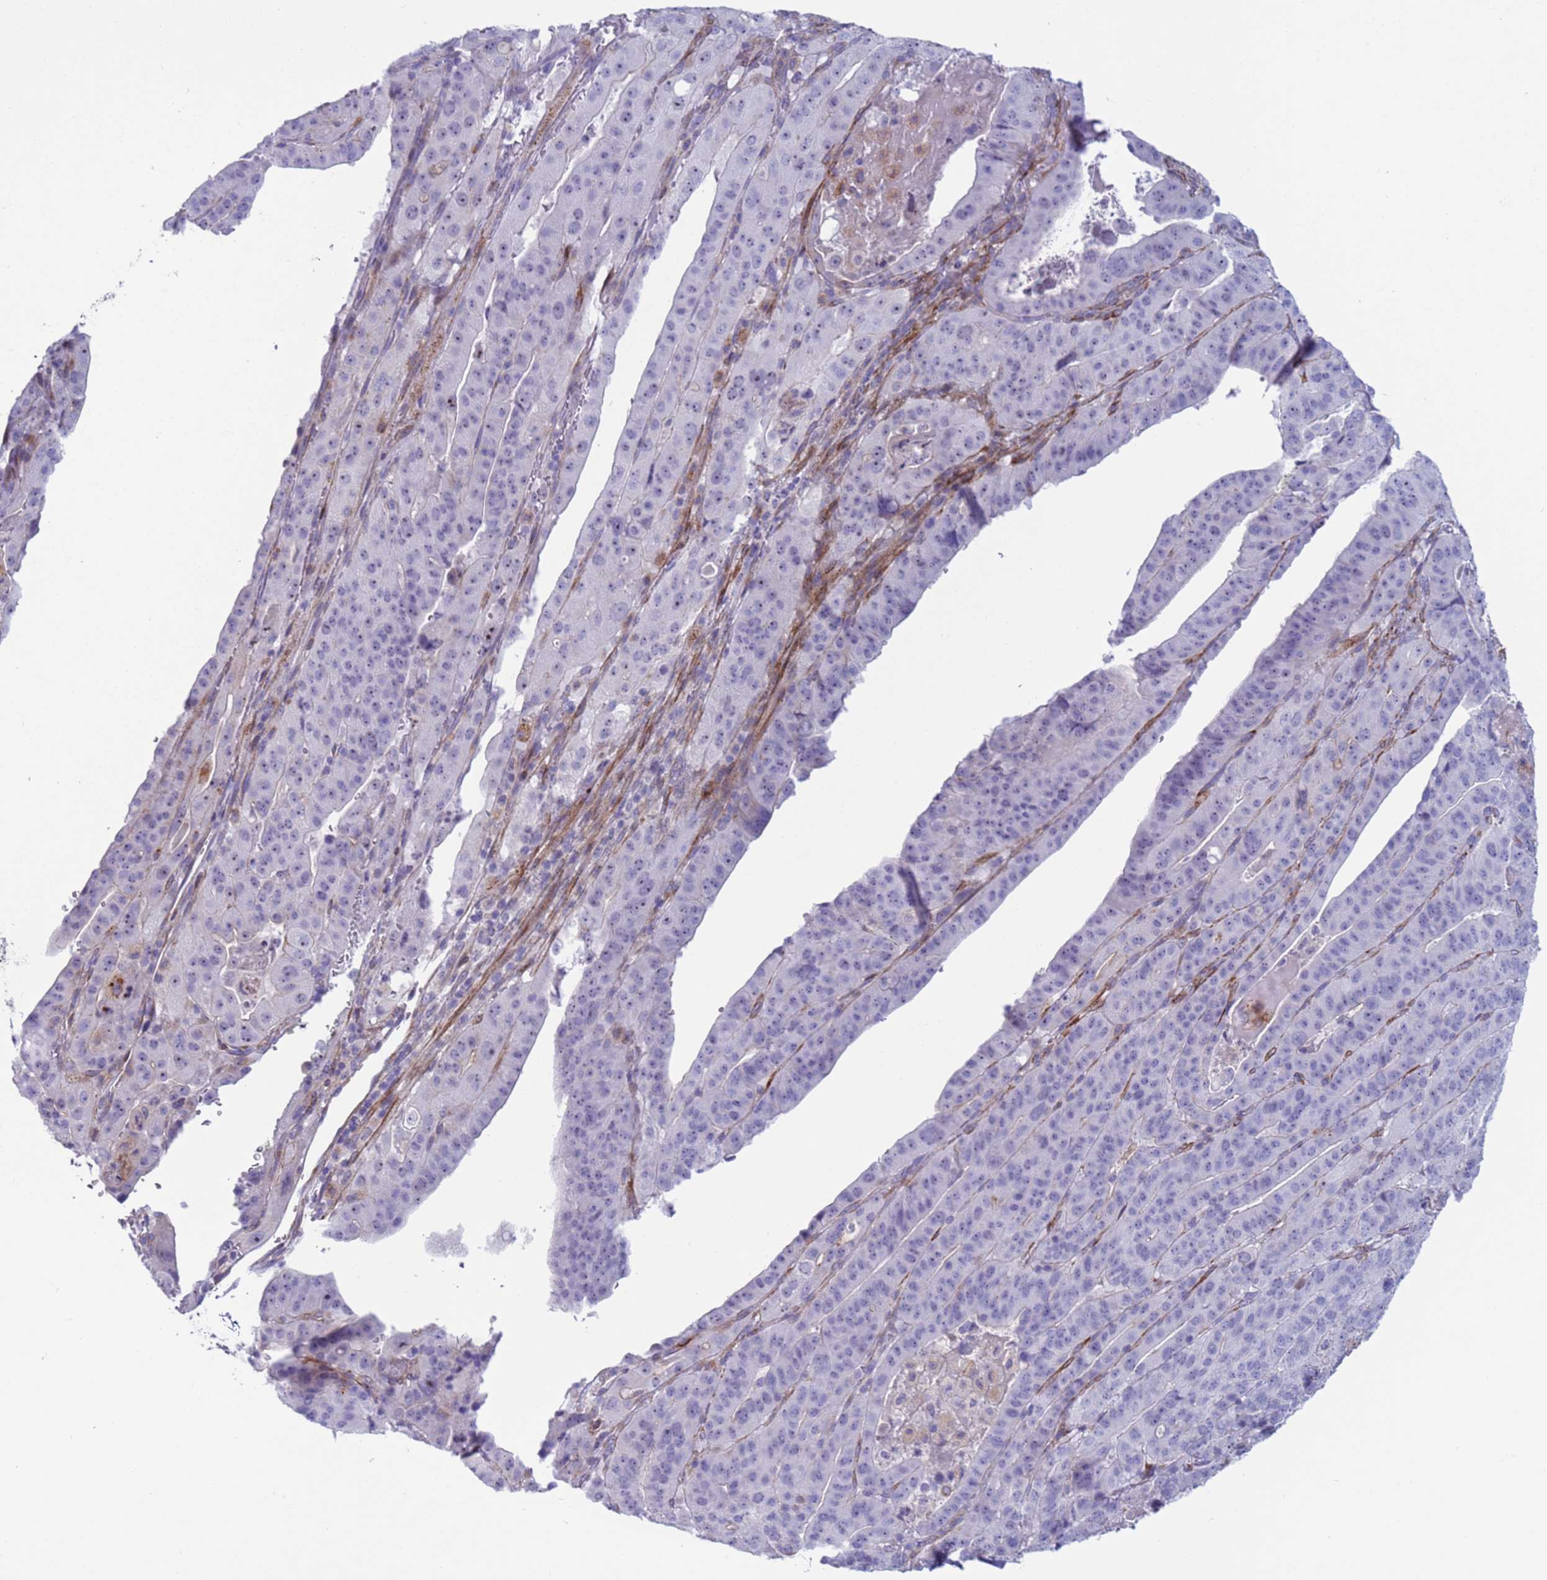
{"staining": {"intensity": "negative", "quantity": "none", "location": "none"}, "tissue": "stomach cancer", "cell_type": "Tumor cells", "image_type": "cancer", "snomed": [{"axis": "morphology", "description": "Adenocarcinoma, NOS"}, {"axis": "topography", "description": "Stomach"}], "caption": "High magnification brightfield microscopy of stomach cancer (adenocarcinoma) stained with DAB (3,3'-diaminobenzidine) (brown) and counterstained with hematoxylin (blue): tumor cells show no significant positivity. (DAB (3,3'-diaminobenzidine) IHC visualized using brightfield microscopy, high magnification).", "gene": "HEATR1", "patient": {"sex": "male", "age": 48}}